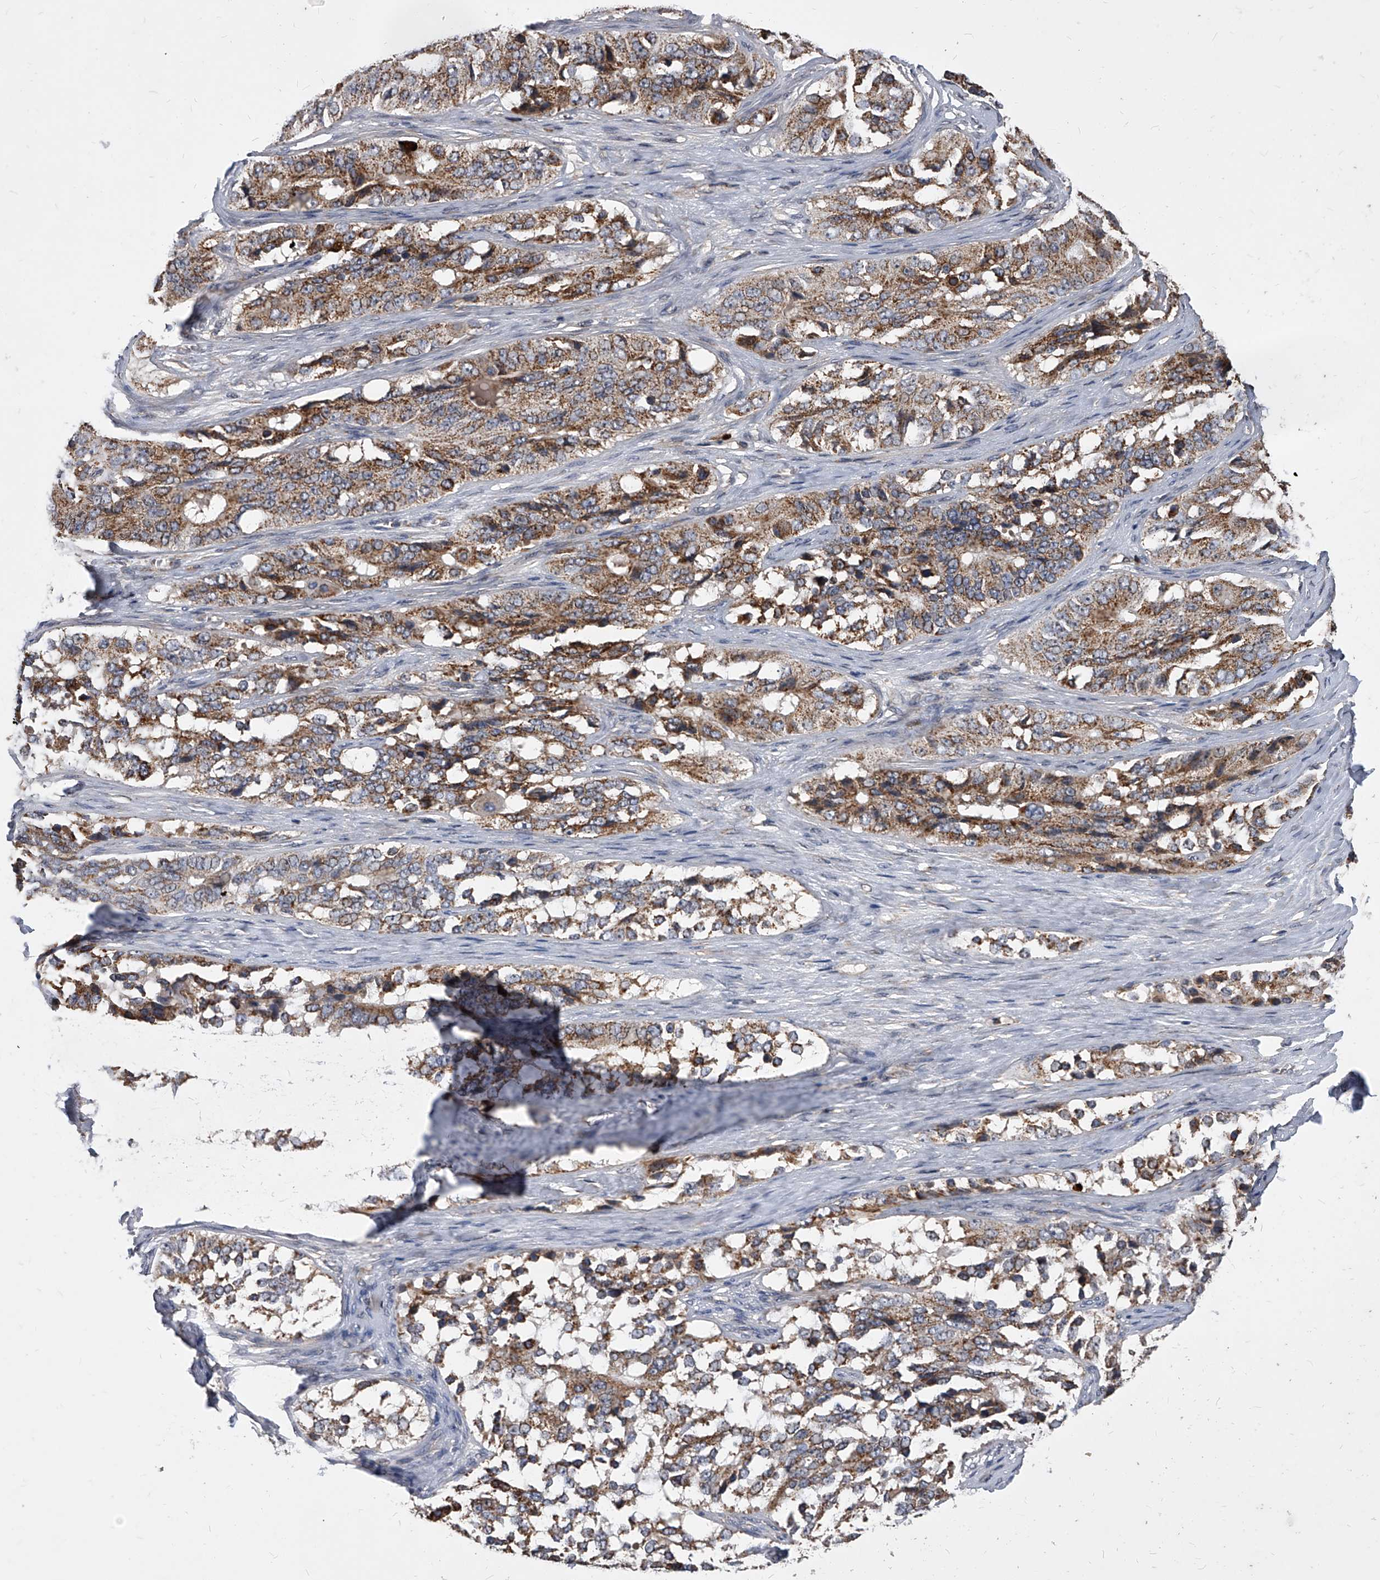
{"staining": {"intensity": "moderate", "quantity": ">75%", "location": "cytoplasmic/membranous"}, "tissue": "ovarian cancer", "cell_type": "Tumor cells", "image_type": "cancer", "snomed": [{"axis": "morphology", "description": "Carcinoma, endometroid"}, {"axis": "topography", "description": "Ovary"}], "caption": "Brown immunohistochemical staining in human ovarian endometroid carcinoma shows moderate cytoplasmic/membranous staining in about >75% of tumor cells.", "gene": "SOBP", "patient": {"sex": "female", "age": 51}}